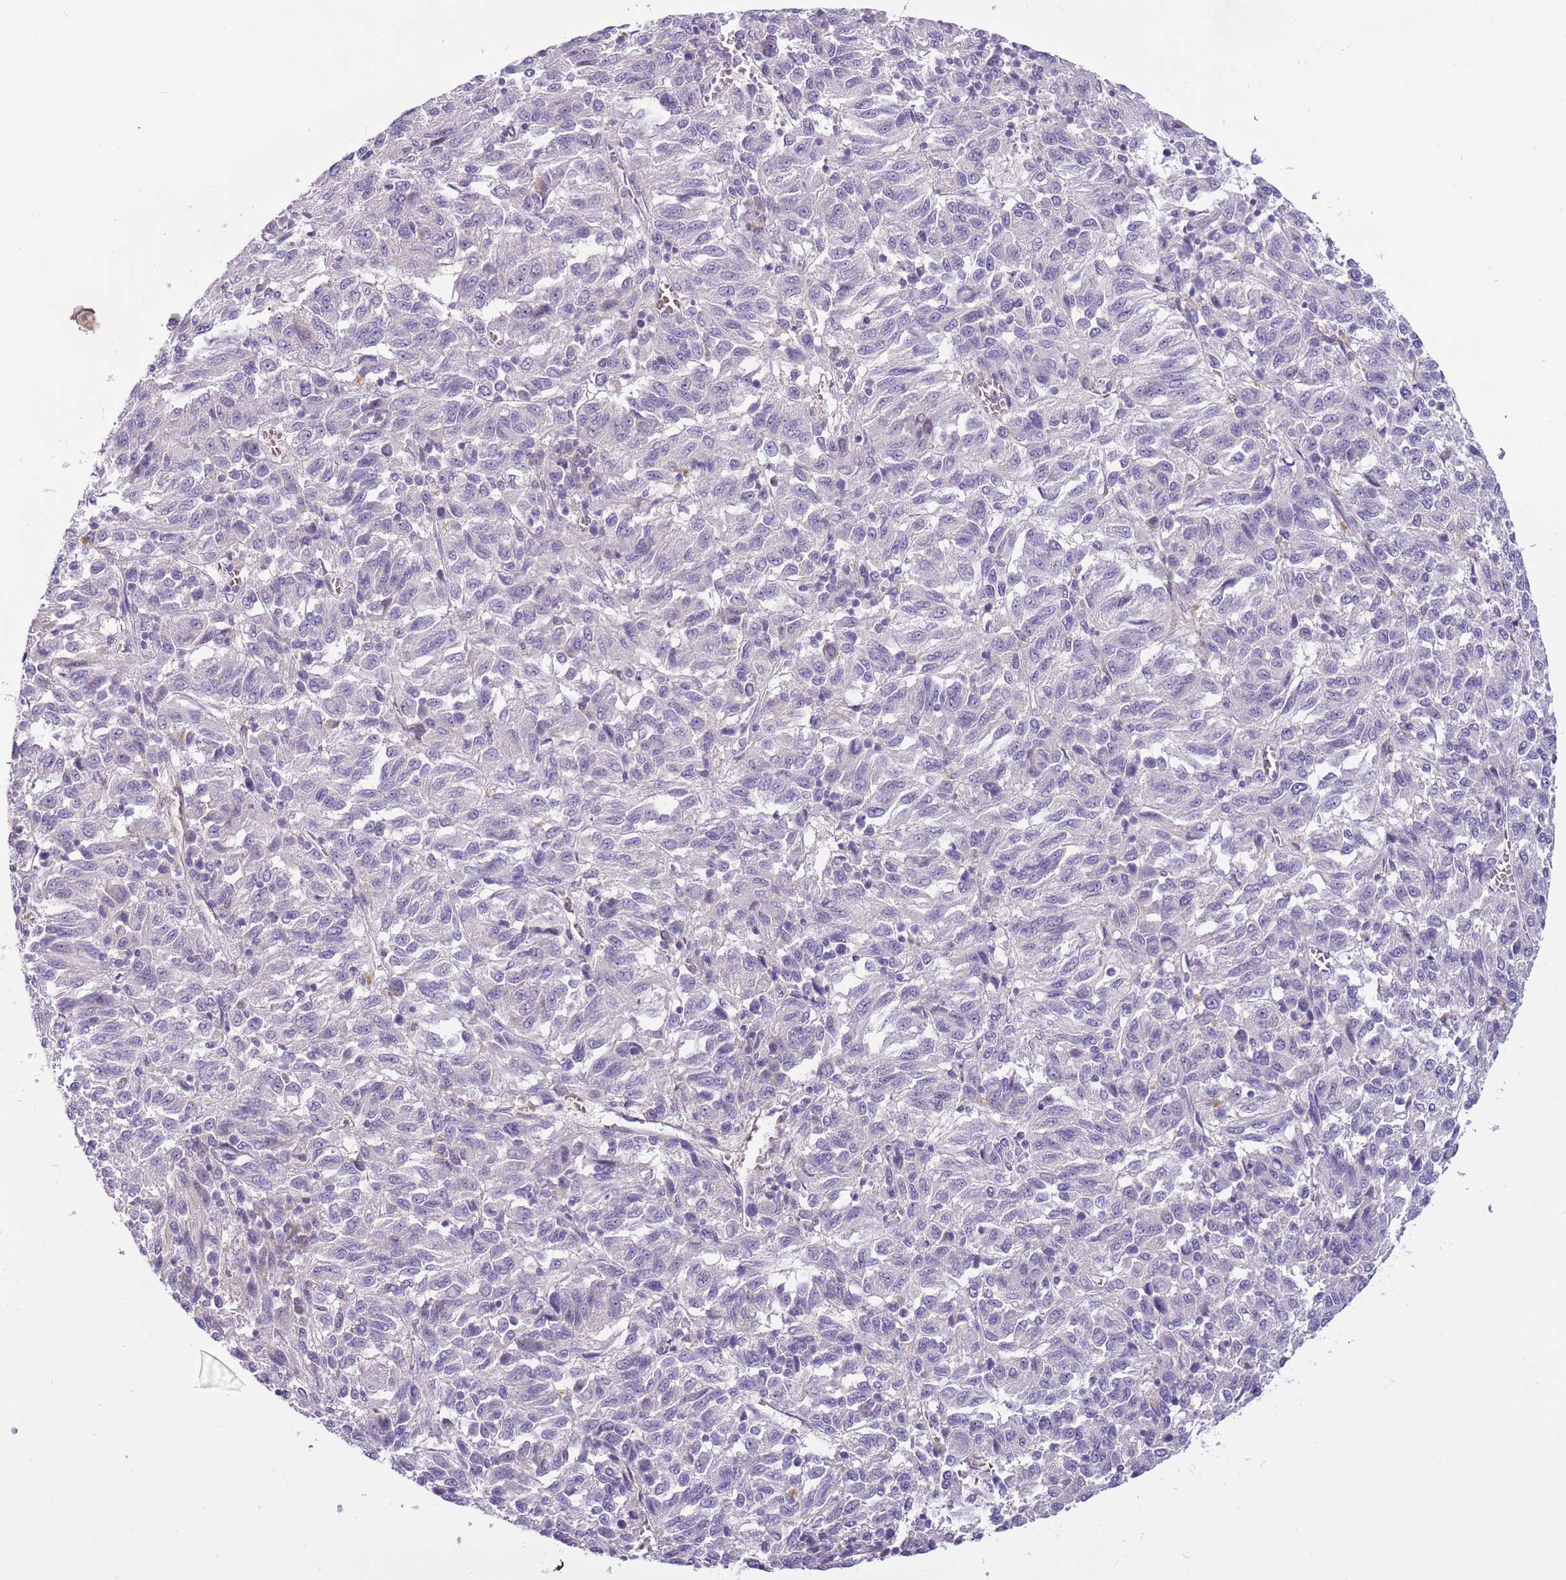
{"staining": {"intensity": "negative", "quantity": "none", "location": "none"}, "tissue": "melanoma", "cell_type": "Tumor cells", "image_type": "cancer", "snomed": [{"axis": "morphology", "description": "Malignant melanoma, Metastatic site"}, {"axis": "topography", "description": "Lung"}], "caption": "Tumor cells are negative for protein expression in human melanoma.", "gene": "CFAP73", "patient": {"sex": "male", "age": 64}}